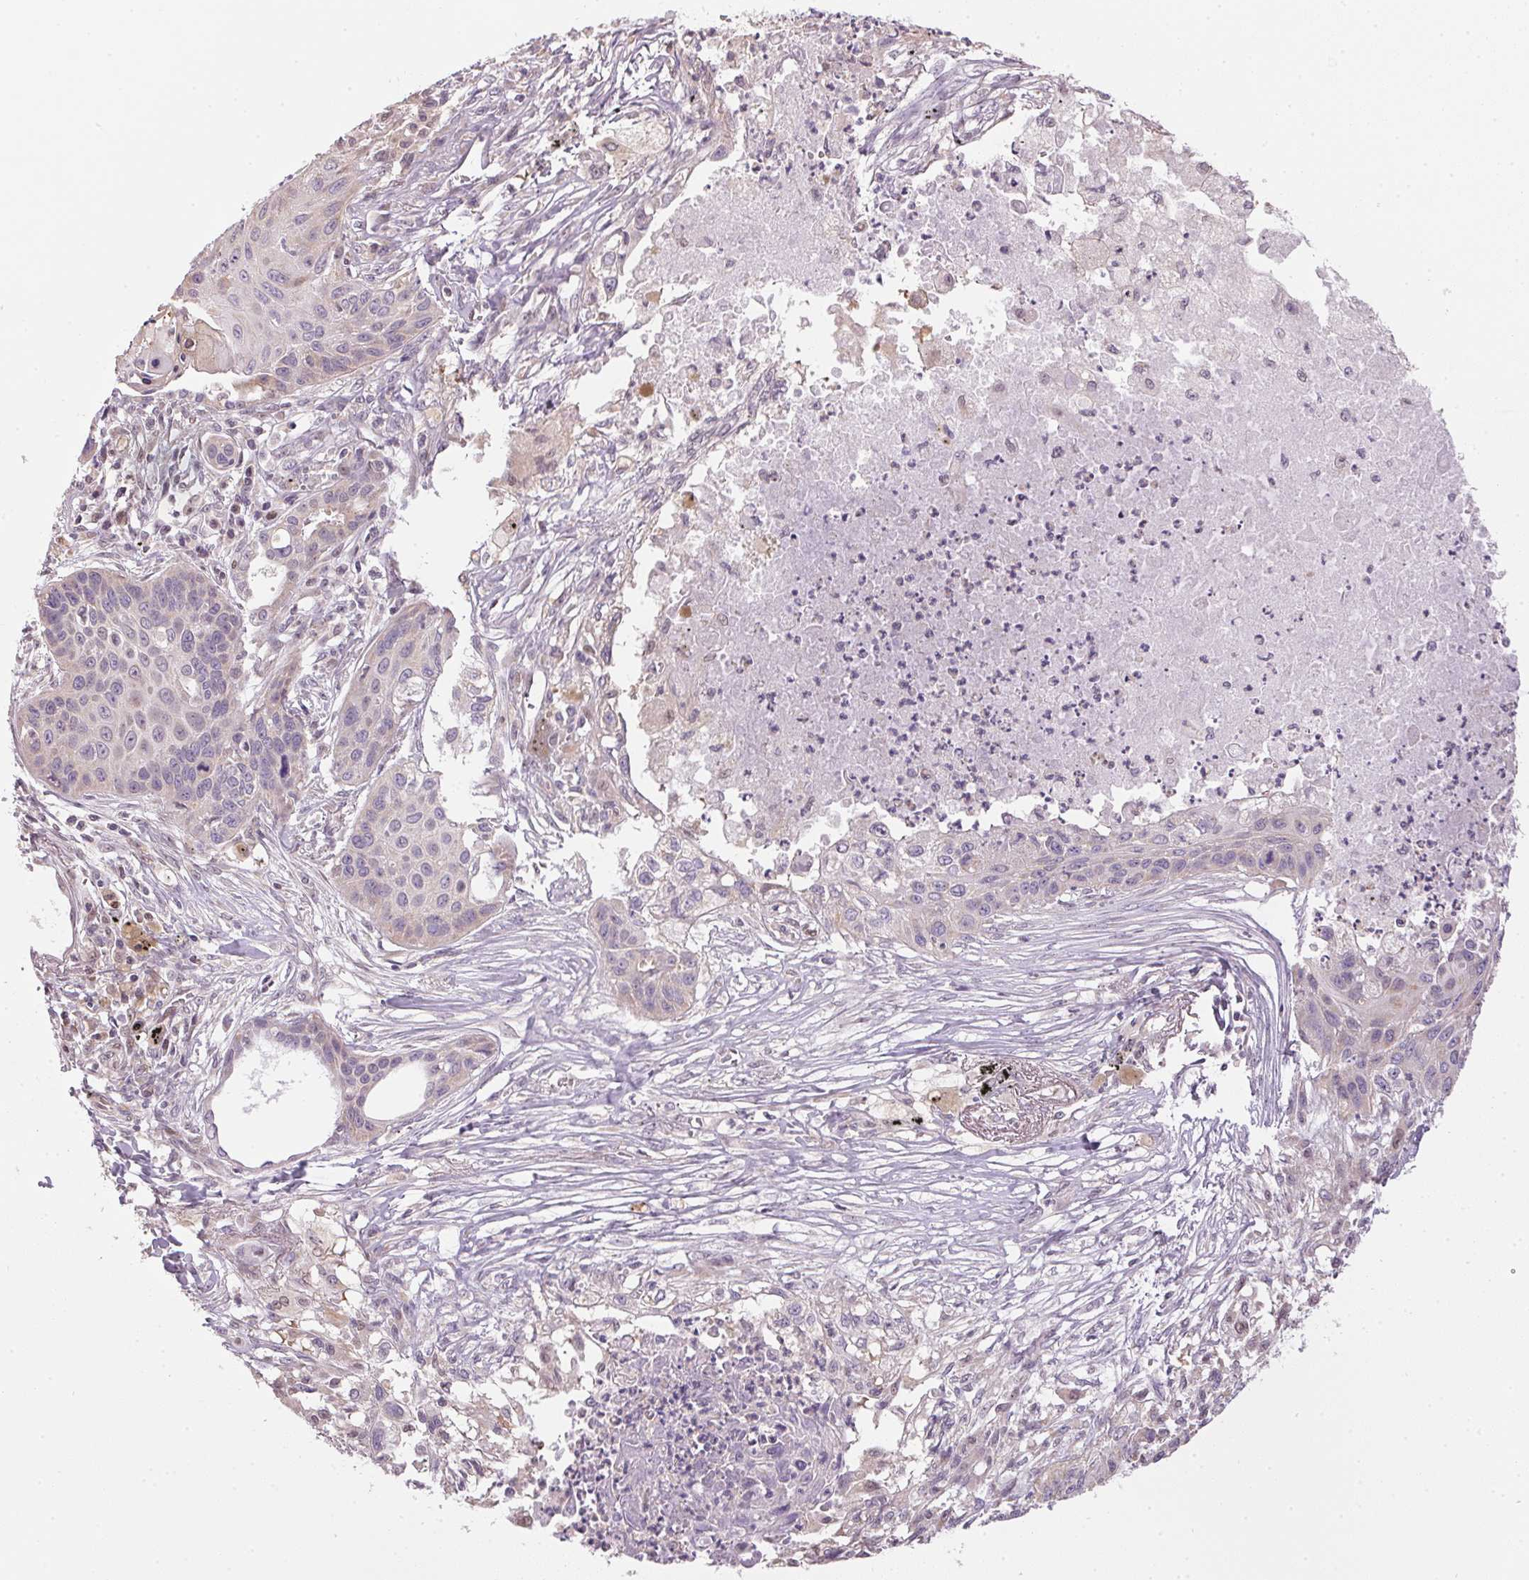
{"staining": {"intensity": "negative", "quantity": "none", "location": "none"}, "tissue": "lung cancer", "cell_type": "Tumor cells", "image_type": "cancer", "snomed": [{"axis": "morphology", "description": "Squamous cell carcinoma, NOS"}, {"axis": "topography", "description": "Lung"}], "caption": "IHC of human lung cancer (squamous cell carcinoma) displays no expression in tumor cells.", "gene": "SC5D", "patient": {"sex": "male", "age": 71}}